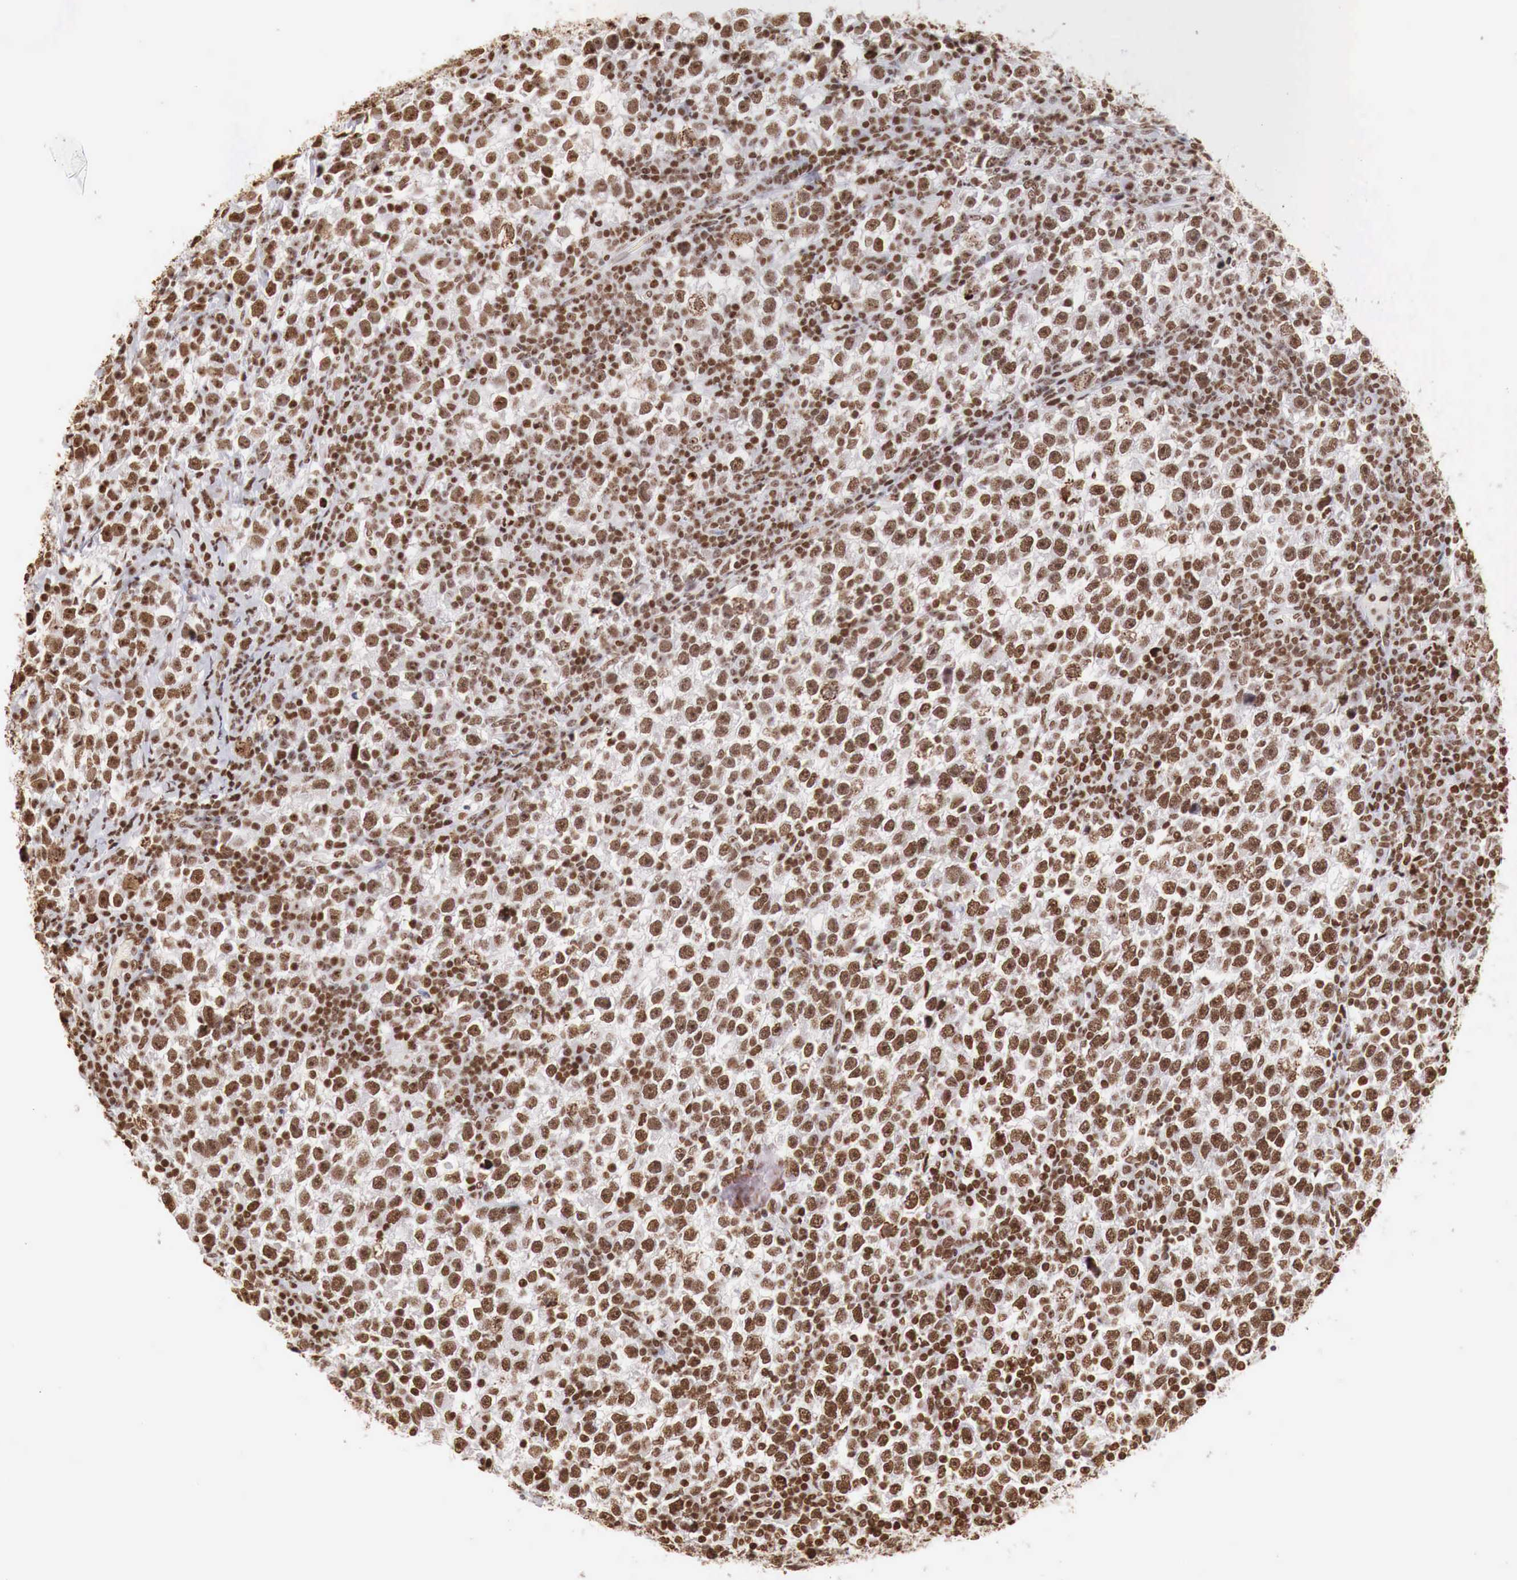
{"staining": {"intensity": "strong", "quantity": ">75%", "location": "cytoplasmic/membranous"}, "tissue": "testis cancer", "cell_type": "Tumor cells", "image_type": "cancer", "snomed": [{"axis": "morphology", "description": "Seminoma, NOS"}, {"axis": "topography", "description": "Testis"}], "caption": "Strong cytoplasmic/membranous protein expression is appreciated in about >75% of tumor cells in testis seminoma.", "gene": "DKC1", "patient": {"sex": "male", "age": 43}}